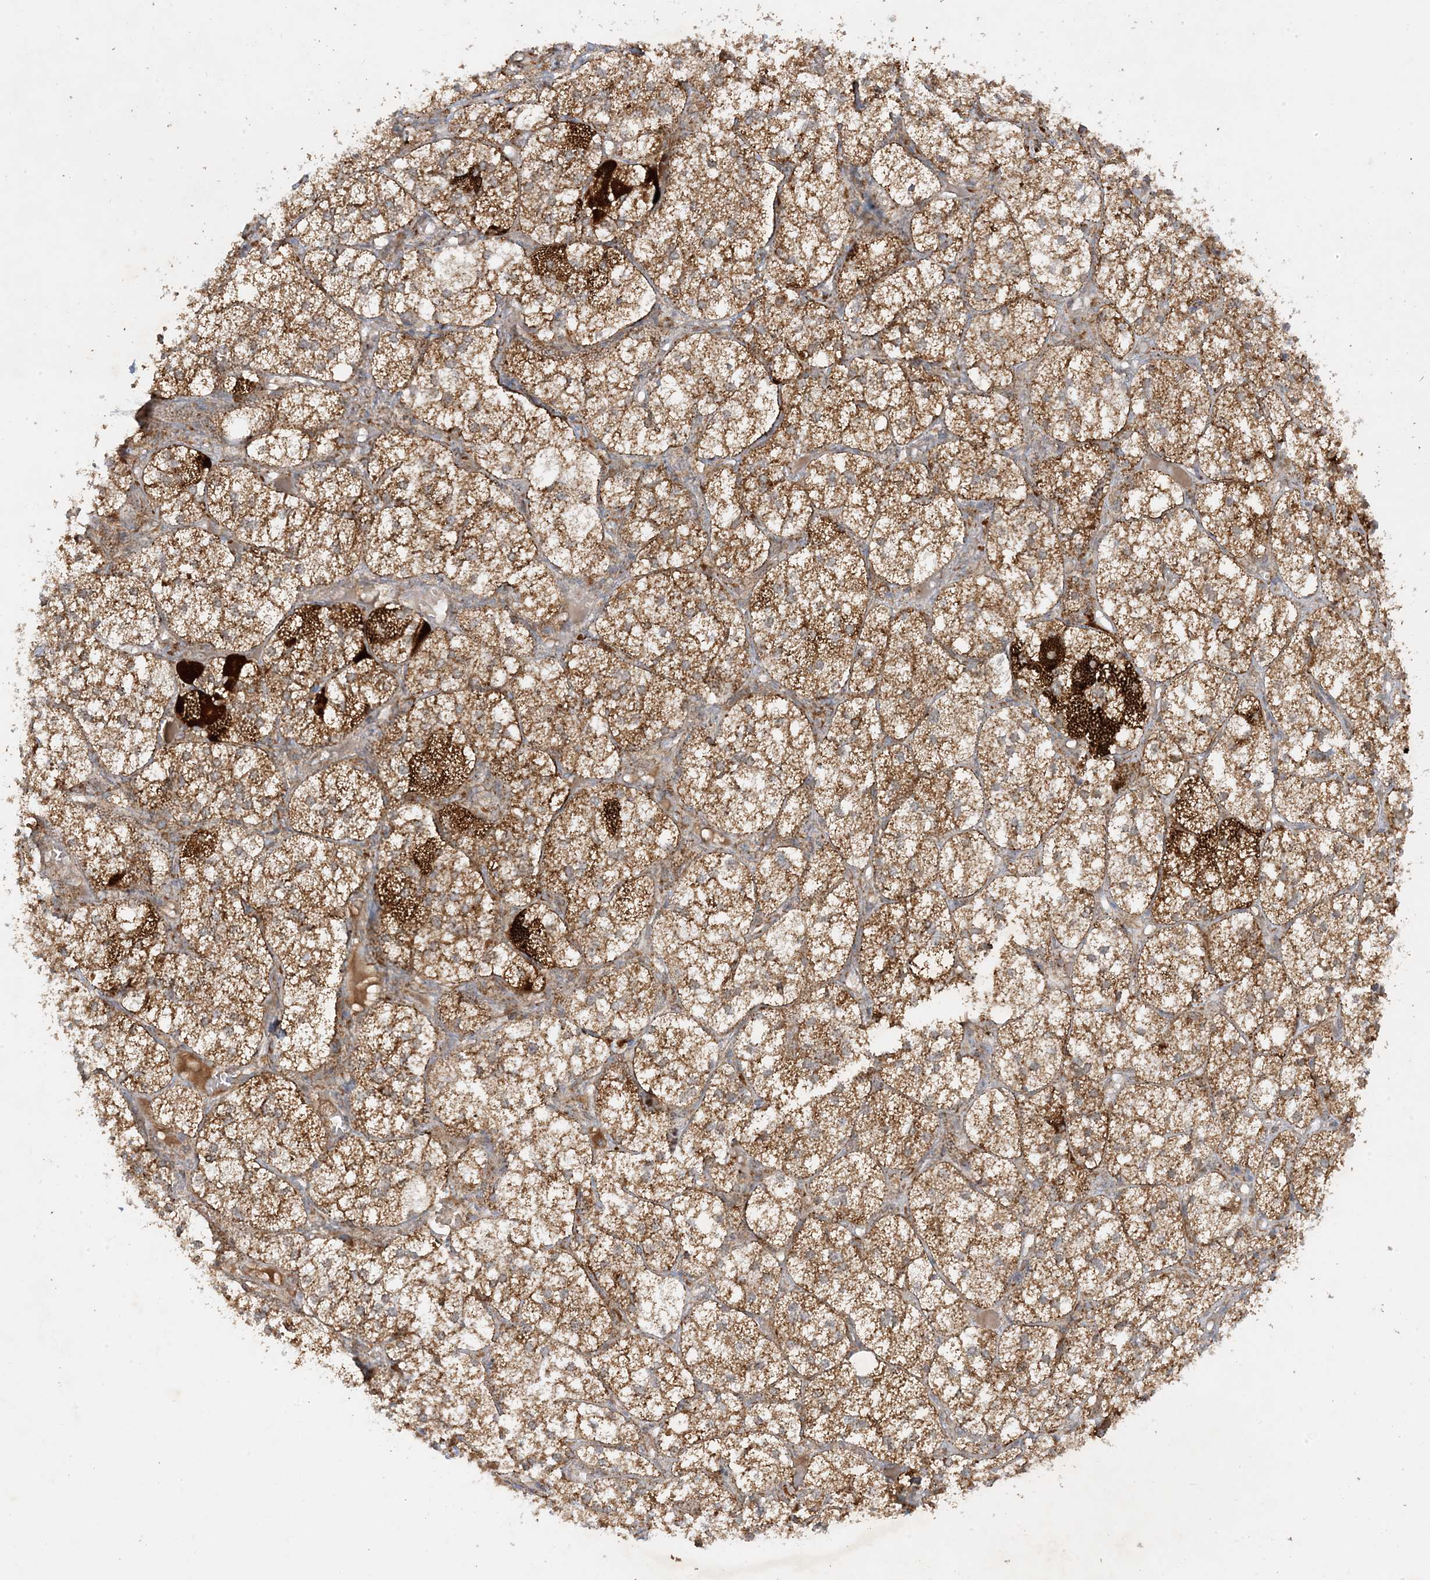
{"staining": {"intensity": "strong", "quantity": ">75%", "location": "cytoplasmic/membranous"}, "tissue": "adrenal gland", "cell_type": "Glandular cells", "image_type": "normal", "snomed": [{"axis": "morphology", "description": "Normal tissue, NOS"}, {"axis": "topography", "description": "Adrenal gland"}], "caption": "Immunohistochemical staining of benign human adrenal gland reveals strong cytoplasmic/membranous protein staining in about >75% of glandular cells.", "gene": "NDUFAF3", "patient": {"sex": "female", "age": 61}}